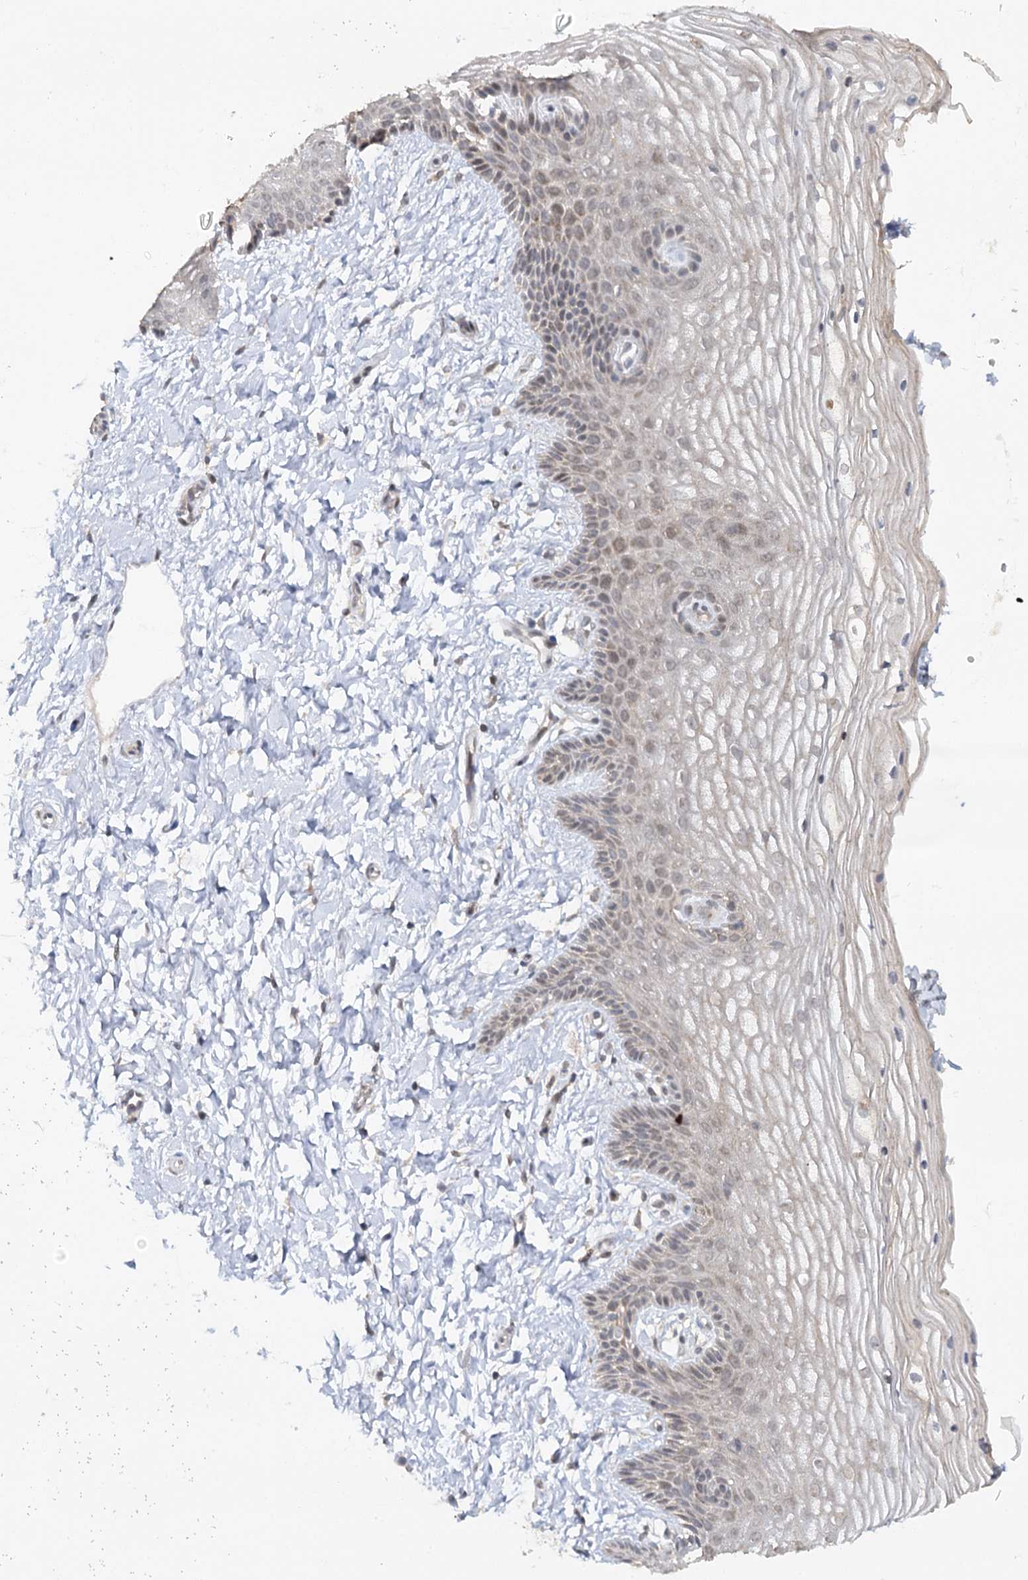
{"staining": {"intensity": "moderate", "quantity": "25%-75%", "location": "cytoplasmic/membranous"}, "tissue": "vagina", "cell_type": "Squamous epithelial cells", "image_type": "normal", "snomed": [{"axis": "morphology", "description": "Normal tissue, NOS"}, {"axis": "topography", "description": "Vagina"}, {"axis": "topography", "description": "Cervix"}], "caption": "This histopathology image shows benign vagina stained with IHC to label a protein in brown. The cytoplasmic/membranous of squamous epithelial cells show moderate positivity for the protein. Nuclei are counter-stained blue.", "gene": "ZNRF3", "patient": {"sex": "female", "age": 40}}